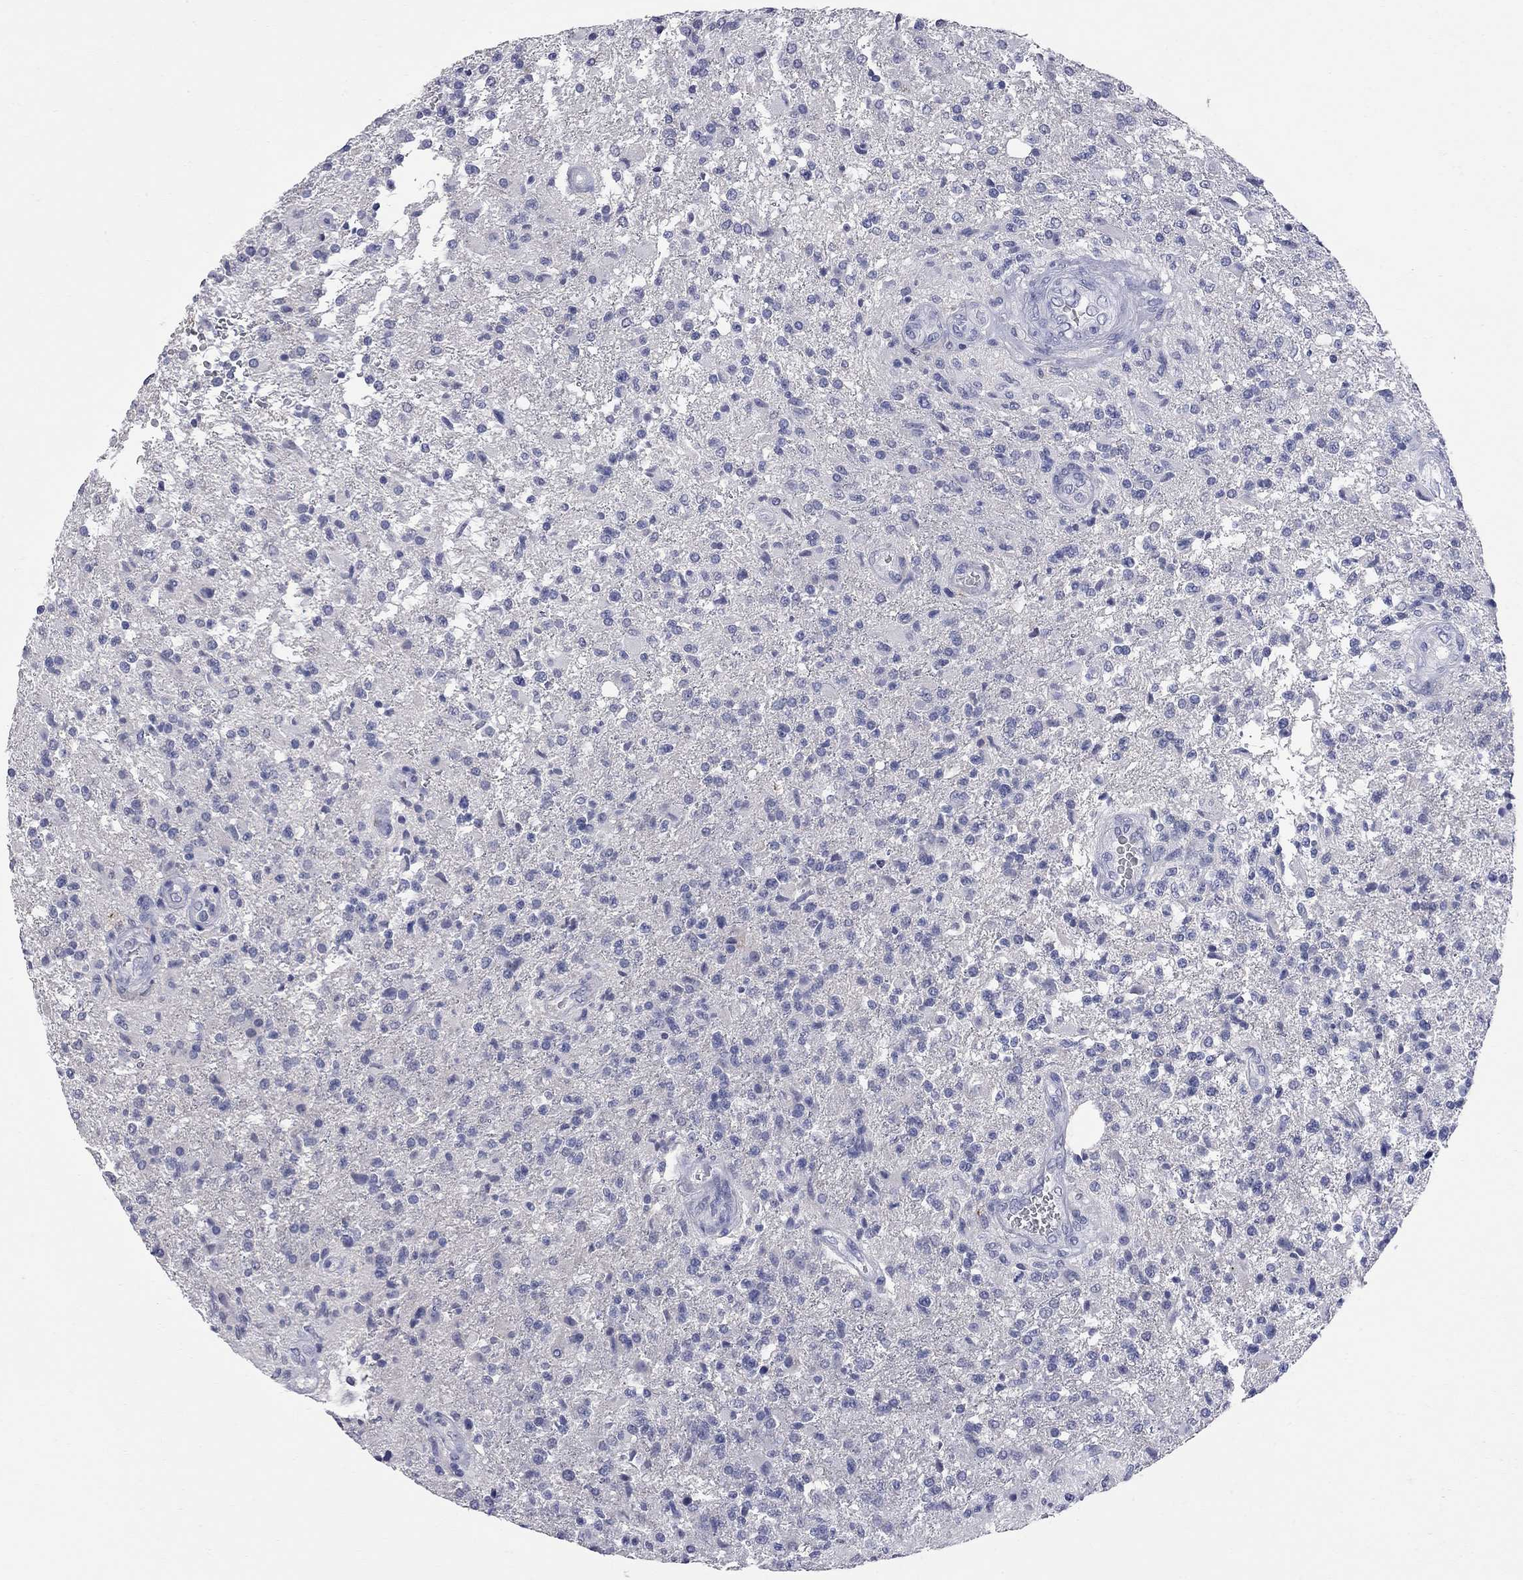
{"staining": {"intensity": "negative", "quantity": "none", "location": "none"}, "tissue": "glioma", "cell_type": "Tumor cells", "image_type": "cancer", "snomed": [{"axis": "morphology", "description": "Glioma, malignant, High grade"}, {"axis": "topography", "description": "Brain"}], "caption": "This is an immunohistochemistry (IHC) image of human glioma. There is no staining in tumor cells.", "gene": "FAM221B", "patient": {"sex": "male", "age": 56}}